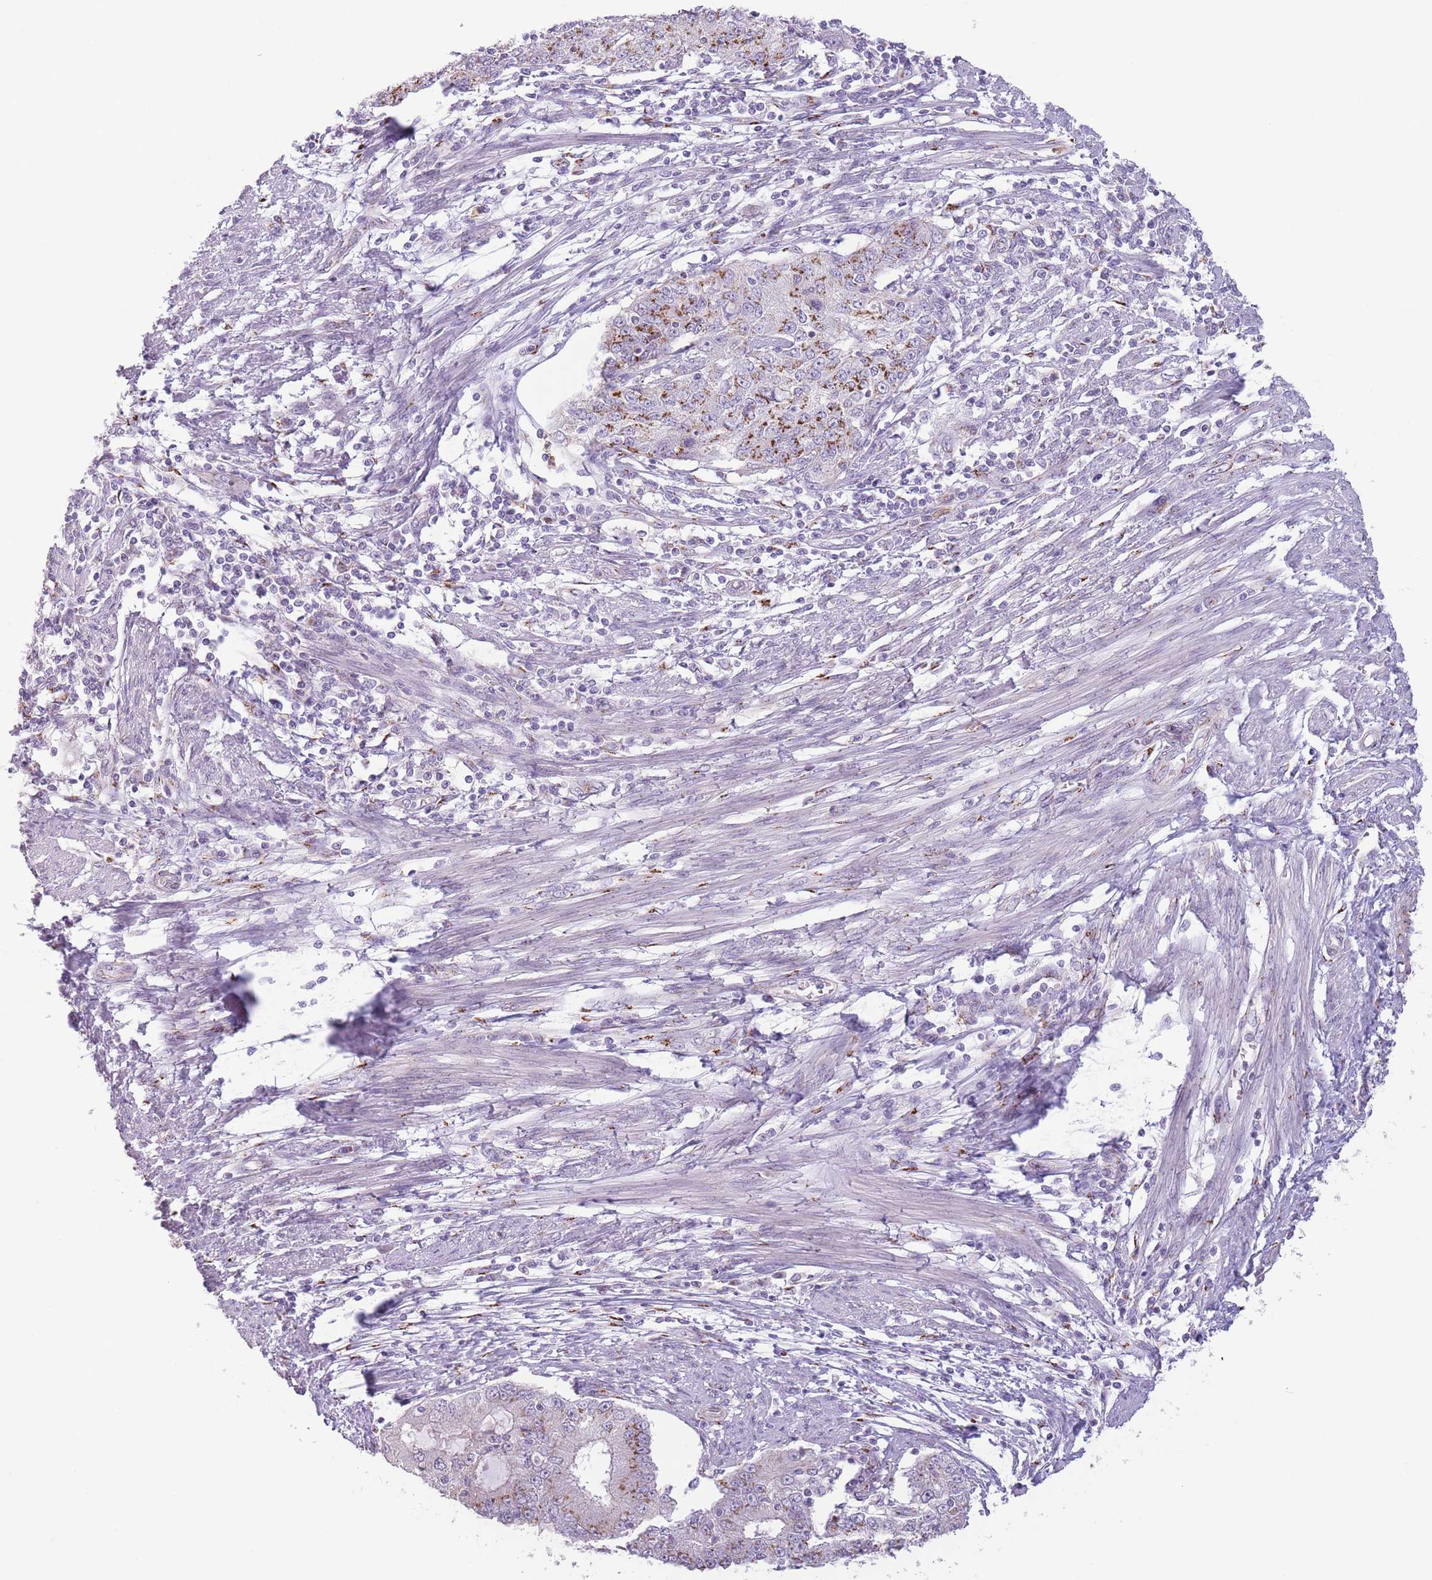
{"staining": {"intensity": "strong", "quantity": "25%-75%", "location": "cytoplasmic/membranous"}, "tissue": "endometrial cancer", "cell_type": "Tumor cells", "image_type": "cancer", "snomed": [{"axis": "morphology", "description": "Adenocarcinoma, NOS"}, {"axis": "topography", "description": "Endometrium"}], "caption": "Adenocarcinoma (endometrial) stained with DAB immunohistochemistry (IHC) exhibits high levels of strong cytoplasmic/membranous staining in approximately 25%-75% of tumor cells. (DAB IHC with brightfield microscopy, high magnification).", "gene": "C20orf96", "patient": {"sex": "female", "age": 56}}